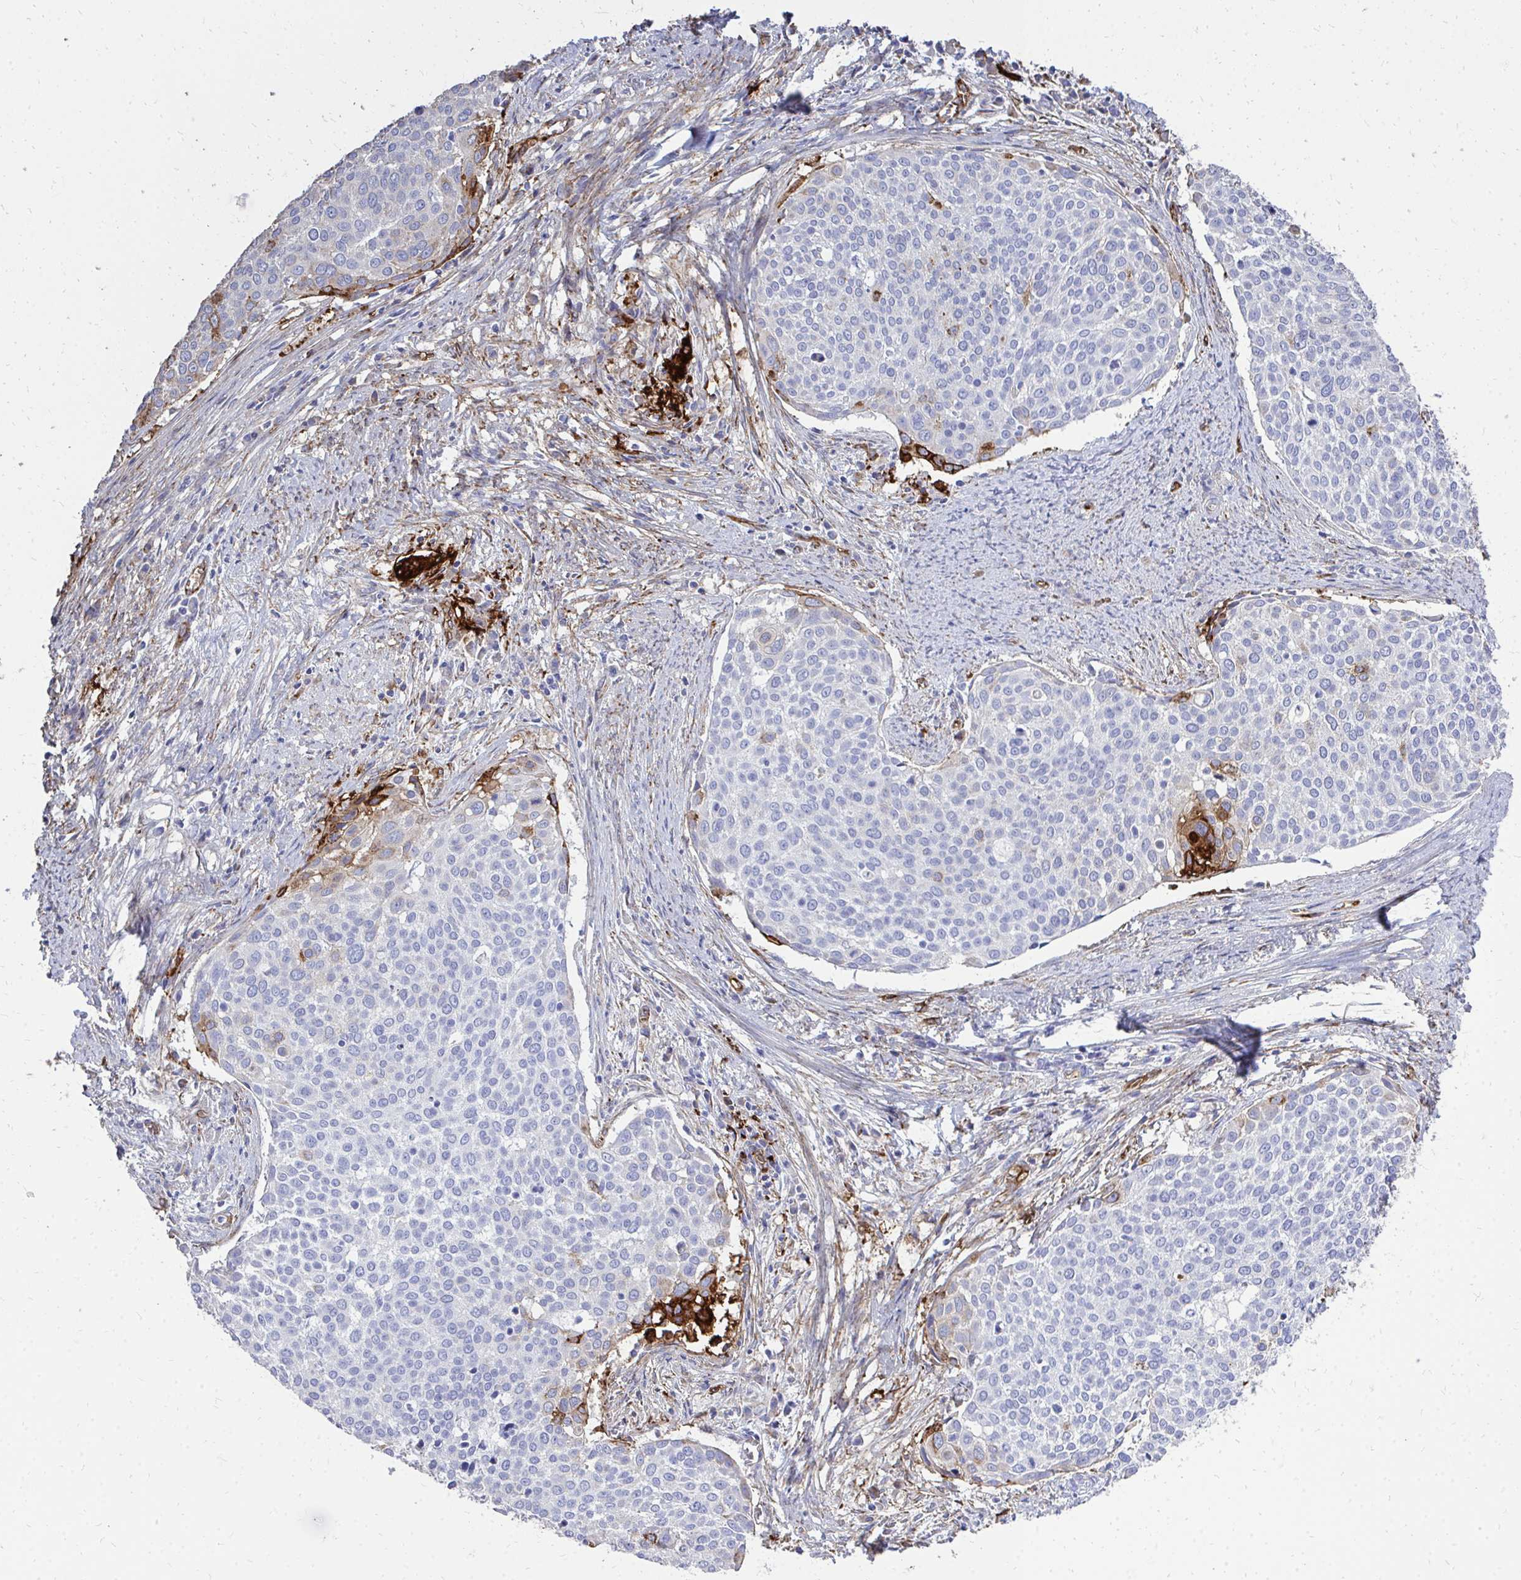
{"staining": {"intensity": "strong", "quantity": "<25%", "location": "cytoplasmic/membranous"}, "tissue": "cervical cancer", "cell_type": "Tumor cells", "image_type": "cancer", "snomed": [{"axis": "morphology", "description": "Squamous cell carcinoma, NOS"}, {"axis": "topography", "description": "Cervix"}], "caption": "Protein analysis of cervical cancer tissue exhibits strong cytoplasmic/membranous positivity in approximately <25% of tumor cells. (IHC, brightfield microscopy, high magnification).", "gene": "MARCKSL1", "patient": {"sex": "female", "age": 39}}